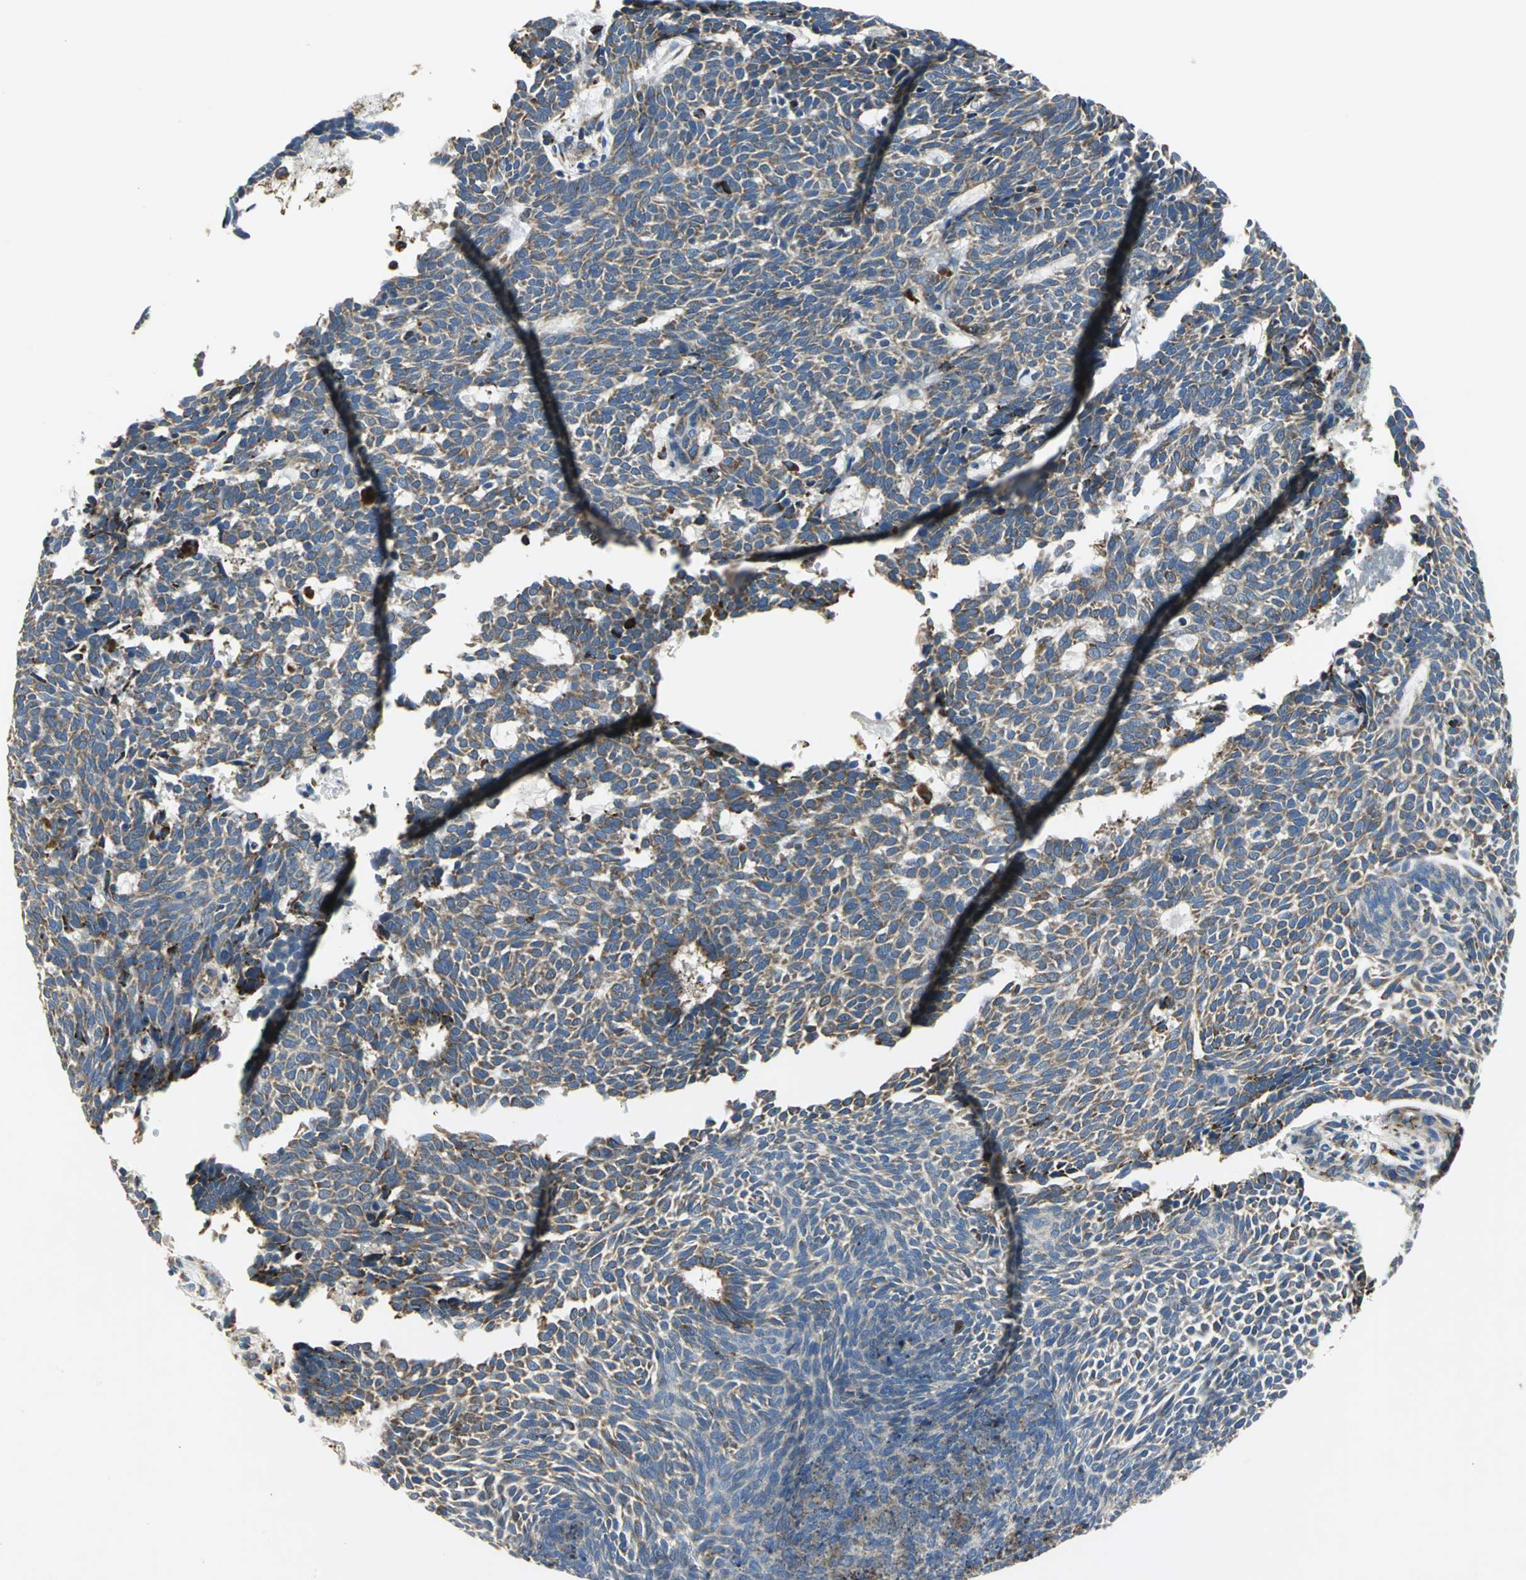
{"staining": {"intensity": "moderate", "quantity": ">75%", "location": "cytoplasmic/membranous"}, "tissue": "skin cancer", "cell_type": "Tumor cells", "image_type": "cancer", "snomed": [{"axis": "morphology", "description": "Normal tissue, NOS"}, {"axis": "morphology", "description": "Basal cell carcinoma"}, {"axis": "topography", "description": "Skin"}], "caption": "Tumor cells demonstrate medium levels of moderate cytoplasmic/membranous positivity in approximately >75% of cells in human basal cell carcinoma (skin).", "gene": "TULP4", "patient": {"sex": "male", "age": 87}}